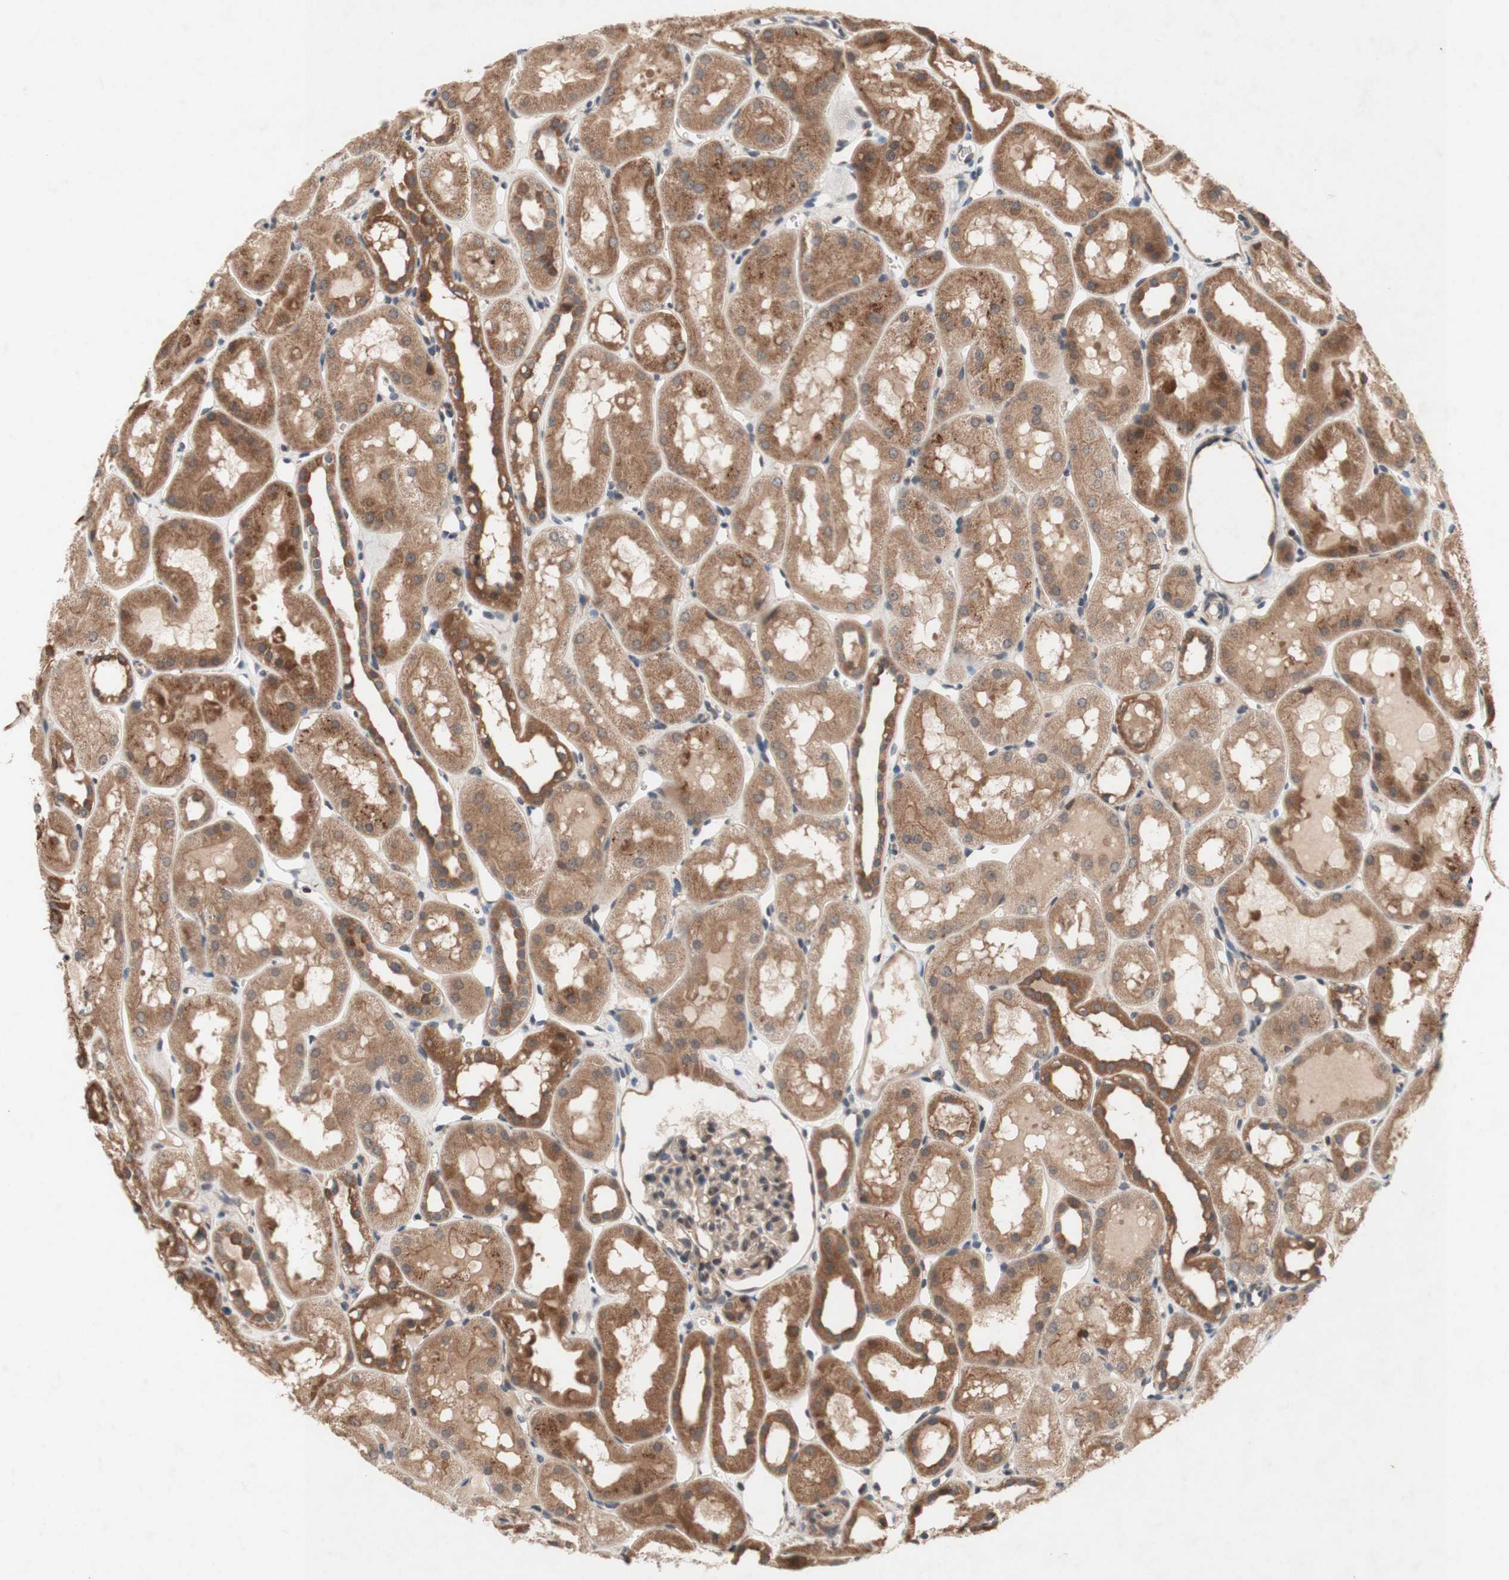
{"staining": {"intensity": "weak", "quantity": ">75%", "location": "cytoplasmic/membranous"}, "tissue": "kidney", "cell_type": "Cells in glomeruli", "image_type": "normal", "snomed": [{"axis": "morphology", "description": "Normal tissue, NOS"}, {"axis": "topography", "description": "Kidney"}, {"axis": "topography", "description": "Urinary bladder"}], "caption": "High-power microscopy captured an immunohistochemistry micrograph of benign kidney, revealing weak cytoplasmic/membranous staining in about >75% of cells in glomeruli.", "gene": "DDOST", "patient": {"sex": "male", "age": 16}}